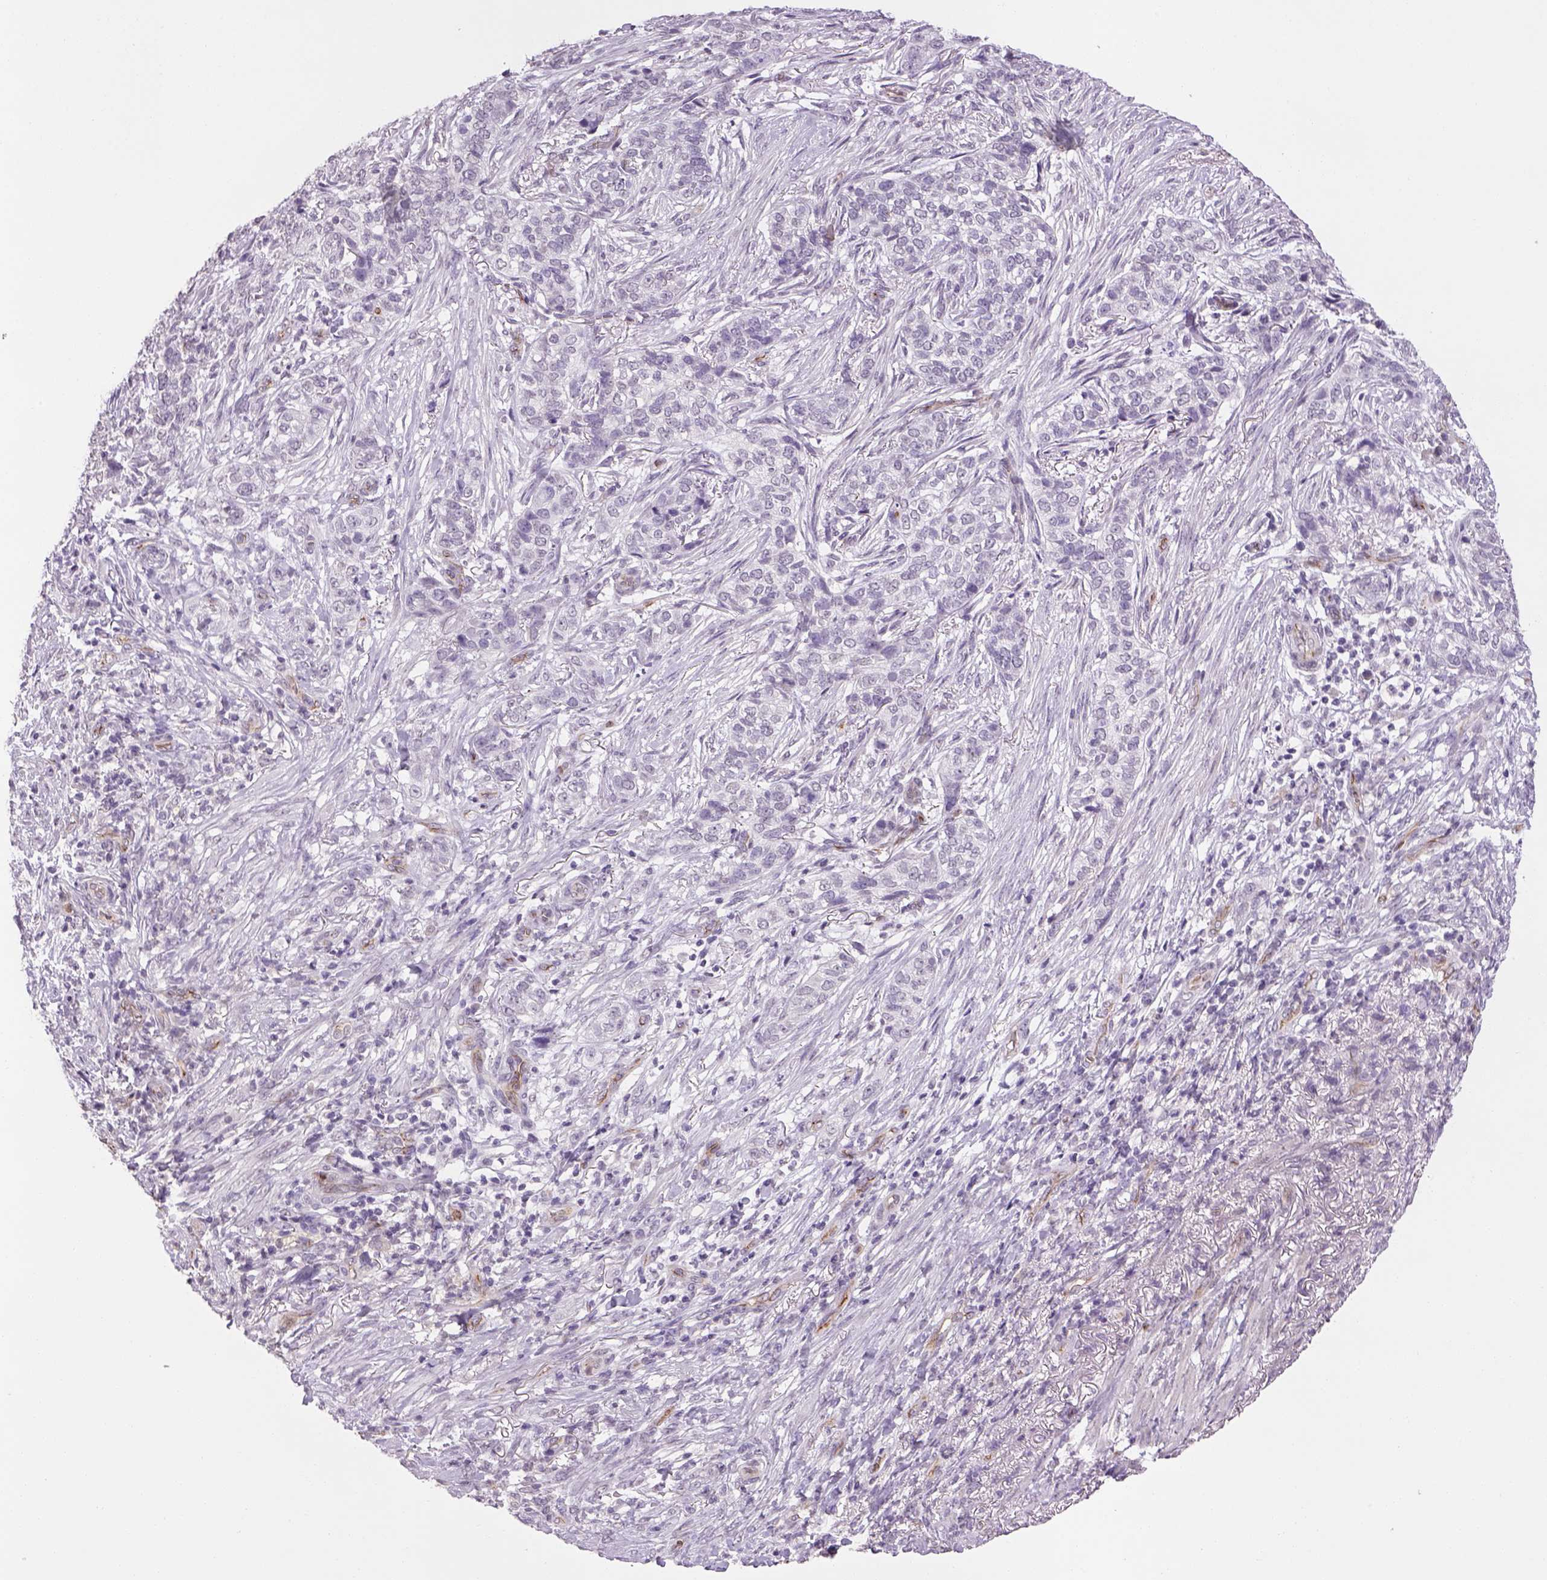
{"staining": {"intensity": "negative", "quantity": "none", "location": "none"}, "tissue": "skin cancer", "cell_type": "Tumor cells", "image_type": "cancer", "snomed": [{"axis": "morphology", "description": "Basal cell carcinoma"}, {"axis": "topography", "description": "Skin"}], "caption": "Immunohistochemical staining of human skin basal cell carcinoma shows no significant staining in tumor cells.", "gene": "PRRT1", "patient": {"sex": "female", "age": 69}}